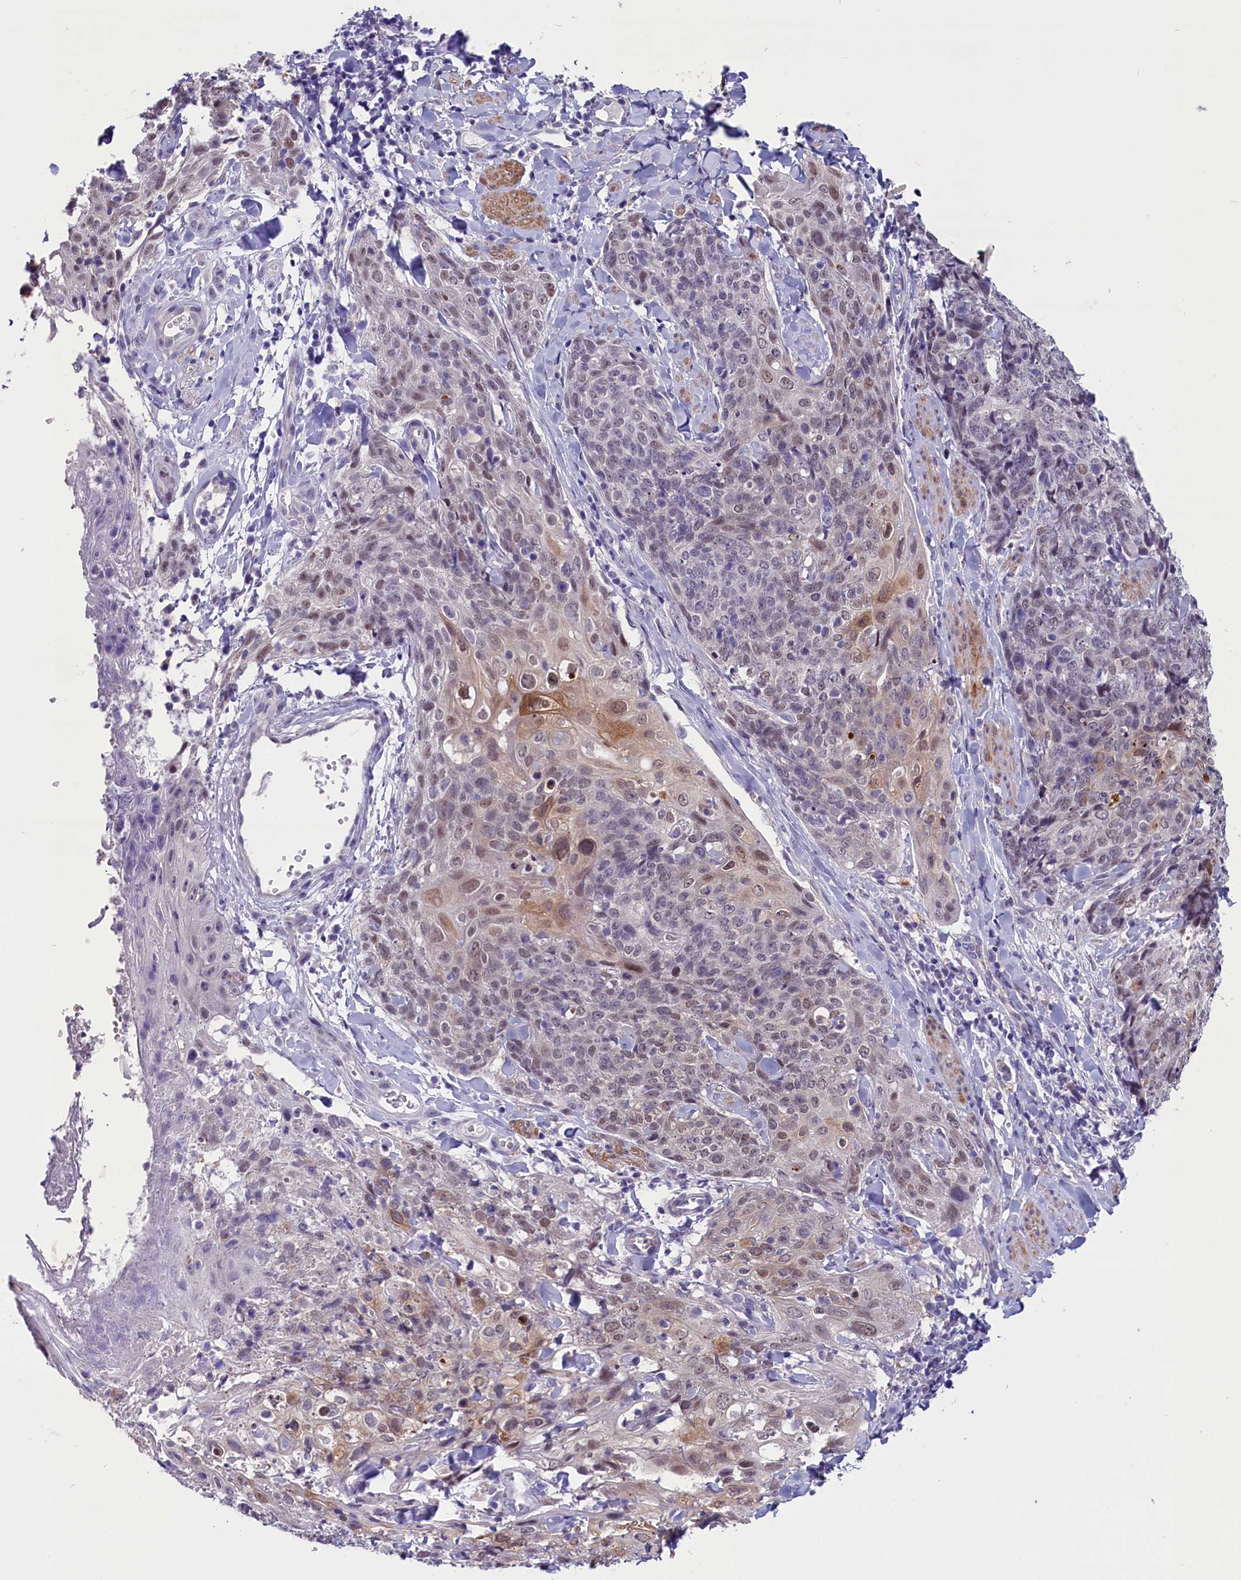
{"staining": {"intensity": "moderate", "quantity": "<25%", "location": "cytoplasmic/membranous,nuclear"}, "tissue": "skin cancer", "cell_type": "Tumor cells", "image_type": "cancer", "snomed": [{"axis": "morphology", "description": "Squamous cell carcinoma, NOS"}, {"axis": "topography", "description": "Skin"}, {"axis": "topography", "description": "Vulva"}], "caption": "Immunohistochemistry (DAB (3,3'-diaminobenzidine)) staining of human skin cancer (squamous cell carcinoma) shows moderate cytoplasmic/membranous and nuclear protein staining in about <25% of tumor cells.", "gene": "SCD5", "patient": {"sex": "female", "age": 85}}